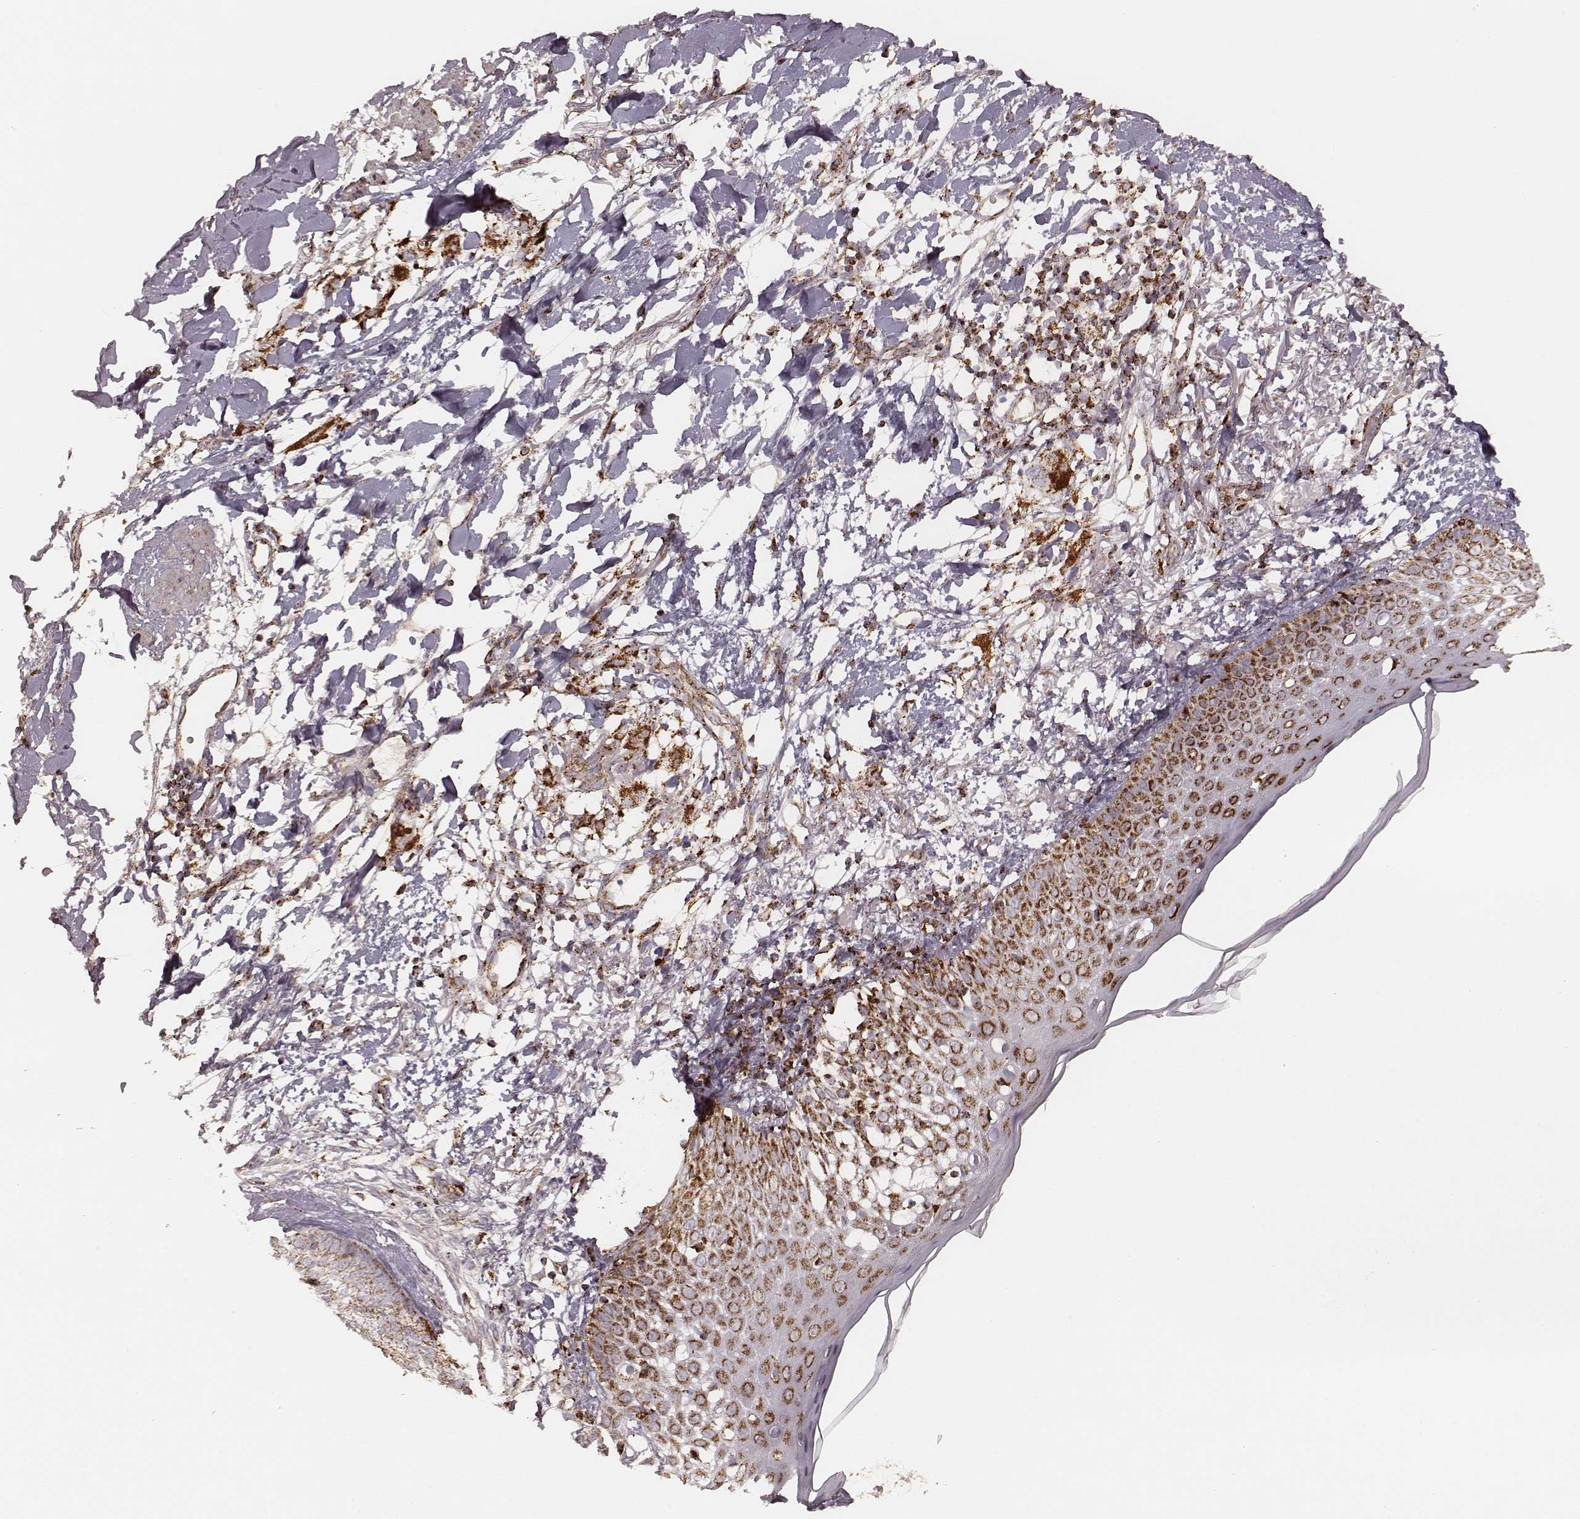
{"staining": {"intensity": "strong", "quantity": ">75%", "location": "cytoplasmic/membranous"}, "tissue": "skin cancer", "cell_type": "Tumor cells", "image_type": "cancer", "snomed": [{"axis": "morphology", "description": "Normal tissue, NOS"}, {"axis": "morphology", "description": "Basal cell carcinoma"}, {"axis": "topography", "description": "Skin"}], "caption": "This image demonstrates immunohistochemistry staining of skin cancer, with high strong cytoplasmic/membranous positivity in approximately >75% of tumor cells.", "gene": "CS", "patient": {"sex": "male", "age": 84}}